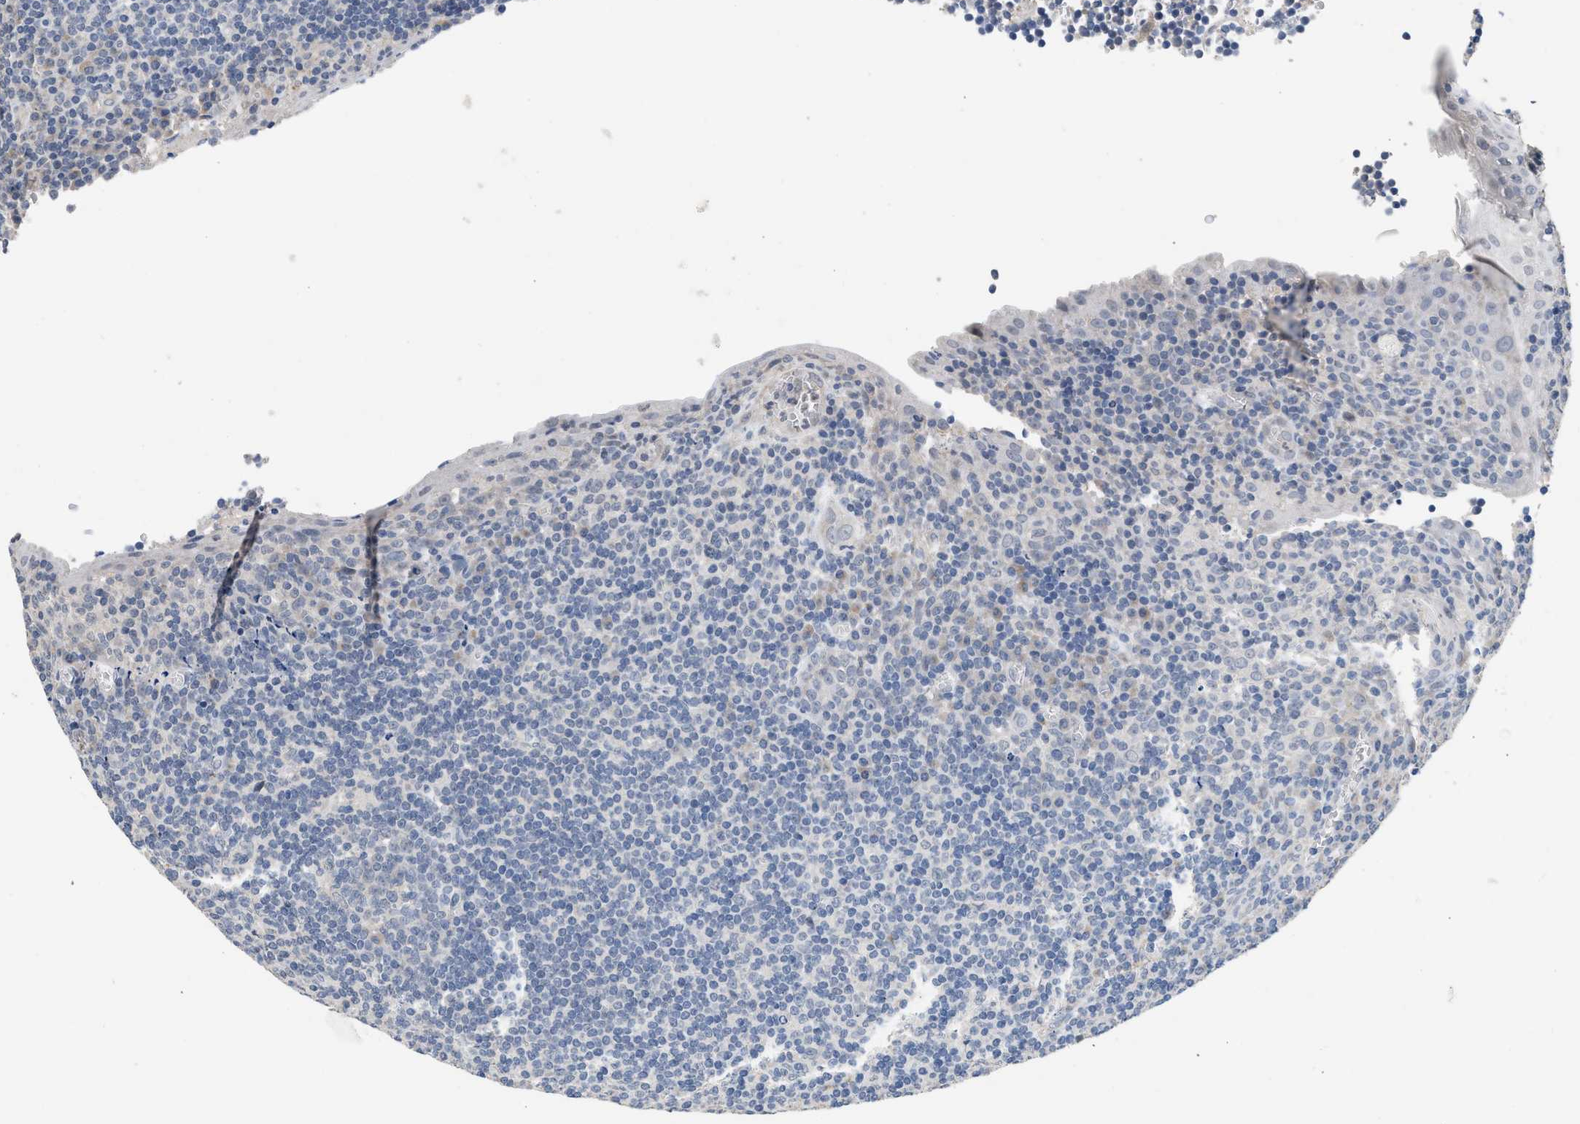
{"staining": {"intensity": "negative", "quantity": "none", "location": "none"}, "tissue": "tonsil", "cell_type": "Germinal center cells", "image_type": "normal", "snomed": [{"axis": "morphology", "description": "Normal tissue, NOS"}, {"axis": "topography", "description": "Tonsil"}], "caption": "IHC image of unremarkable tonsil: human tonsil stained with DAB demonstrates no significant protein expression in germinal center cells. (DAB (3,3'-diaminobenzidine) immunohistochemistry (IHC) with hematoxylin counter stain).", "gene": "CSF3R", "patient": {"sex": "male", "age": 37}}